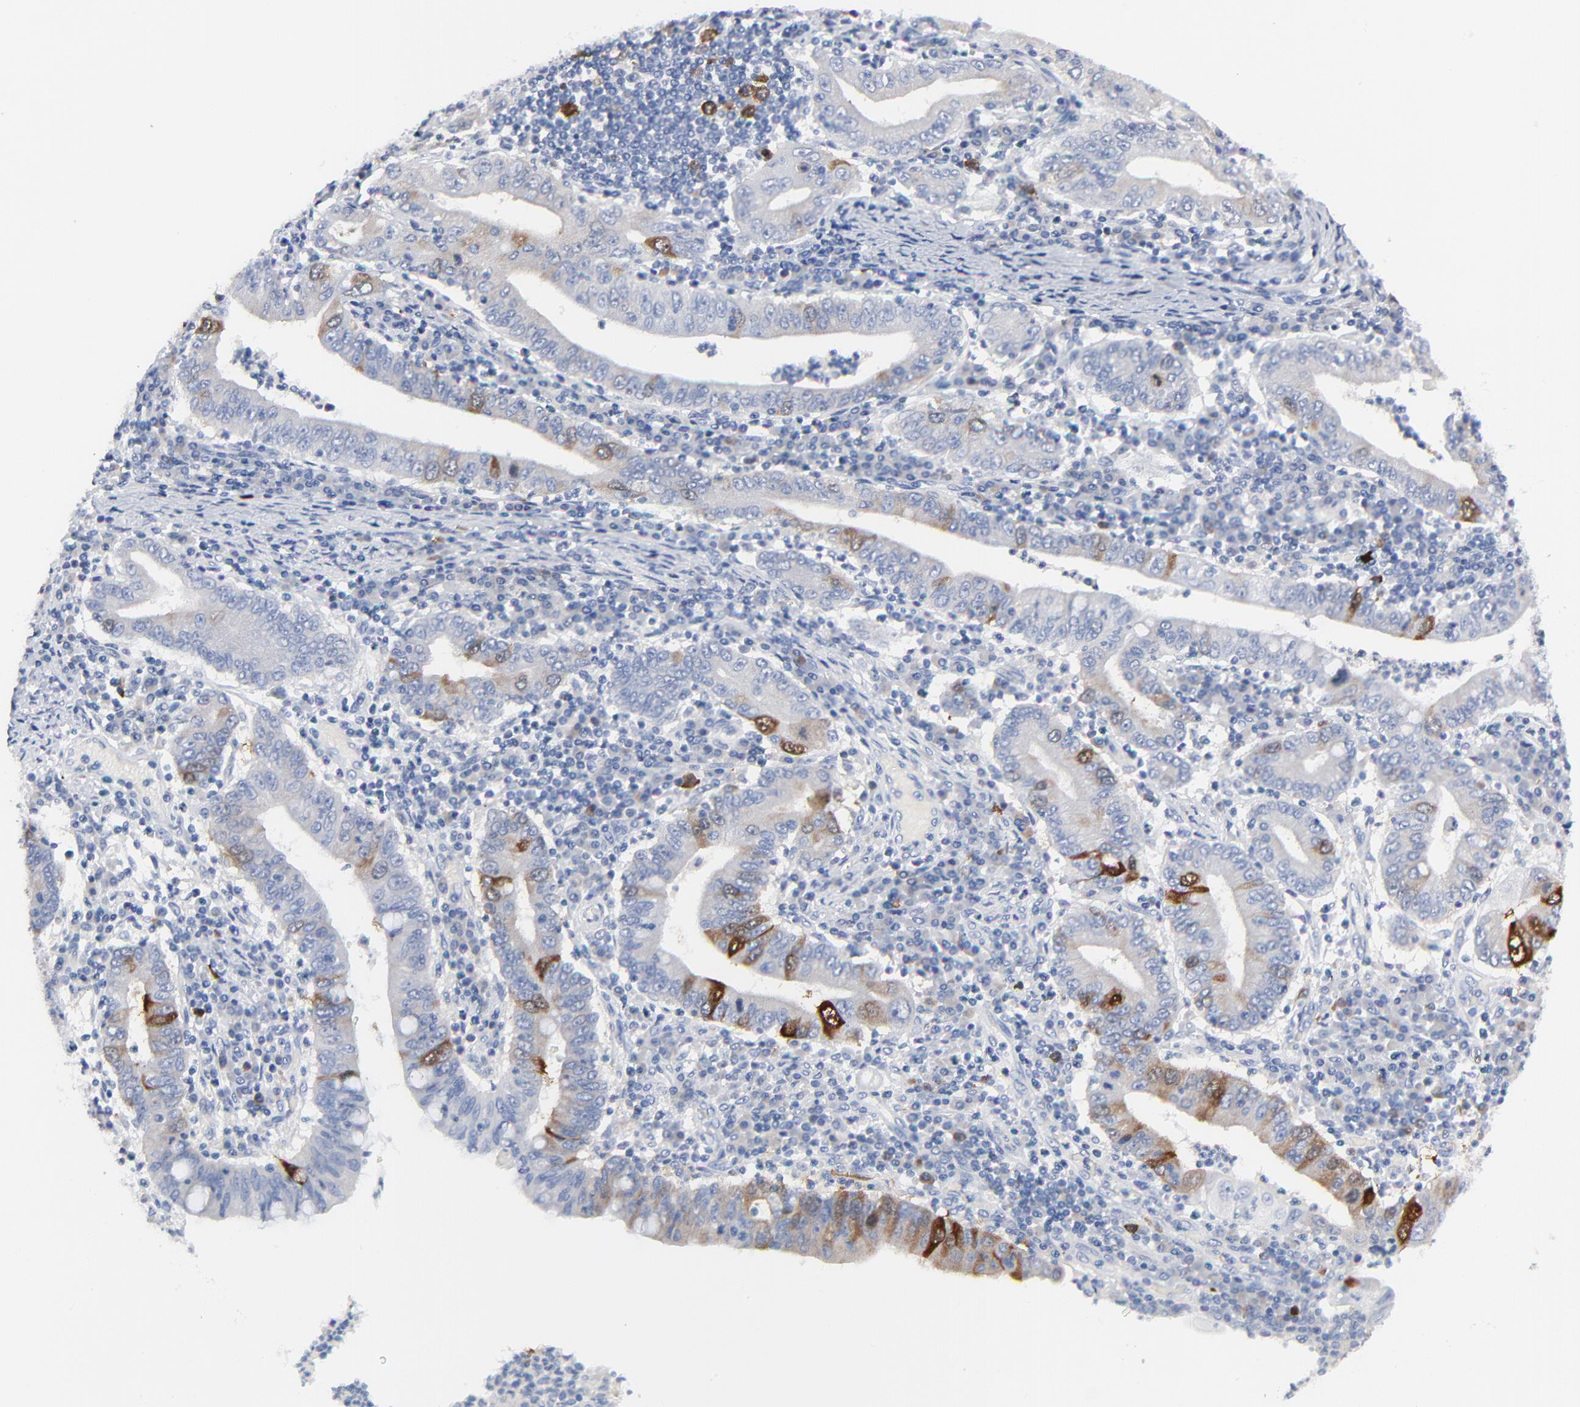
{"staining": {"intensity": "strong", "quantity": "<25%", "location": "cytoplasmic/membranous,nuclear"}, "tissue": "stomach cancer", "cell_type": "Tumor cells", "image_type": "cancer", "snomed": [{"axis": "morphology", "description": "Normal tissue, NOS"}, {"axis": "morphology", "description": "Adenocarcinoma, NOS"}, {"axis": "topography", "description": "Esophagus"}, {"axis": "topography", "description": "Stomach, upper"}, {"axis": "topography", "description": "Peripheral nerve tissue"}], "caption": "A brown stain labels strong cytoplasmic/membranous and nuclear staining of a protein in adenocarcinoma (stomach) tumor cells. The protein of interest is shown in brown color, while the nuclei are stained blue.", "gene": "CDK1", "patient": {"sex": "male", "age": 62}}